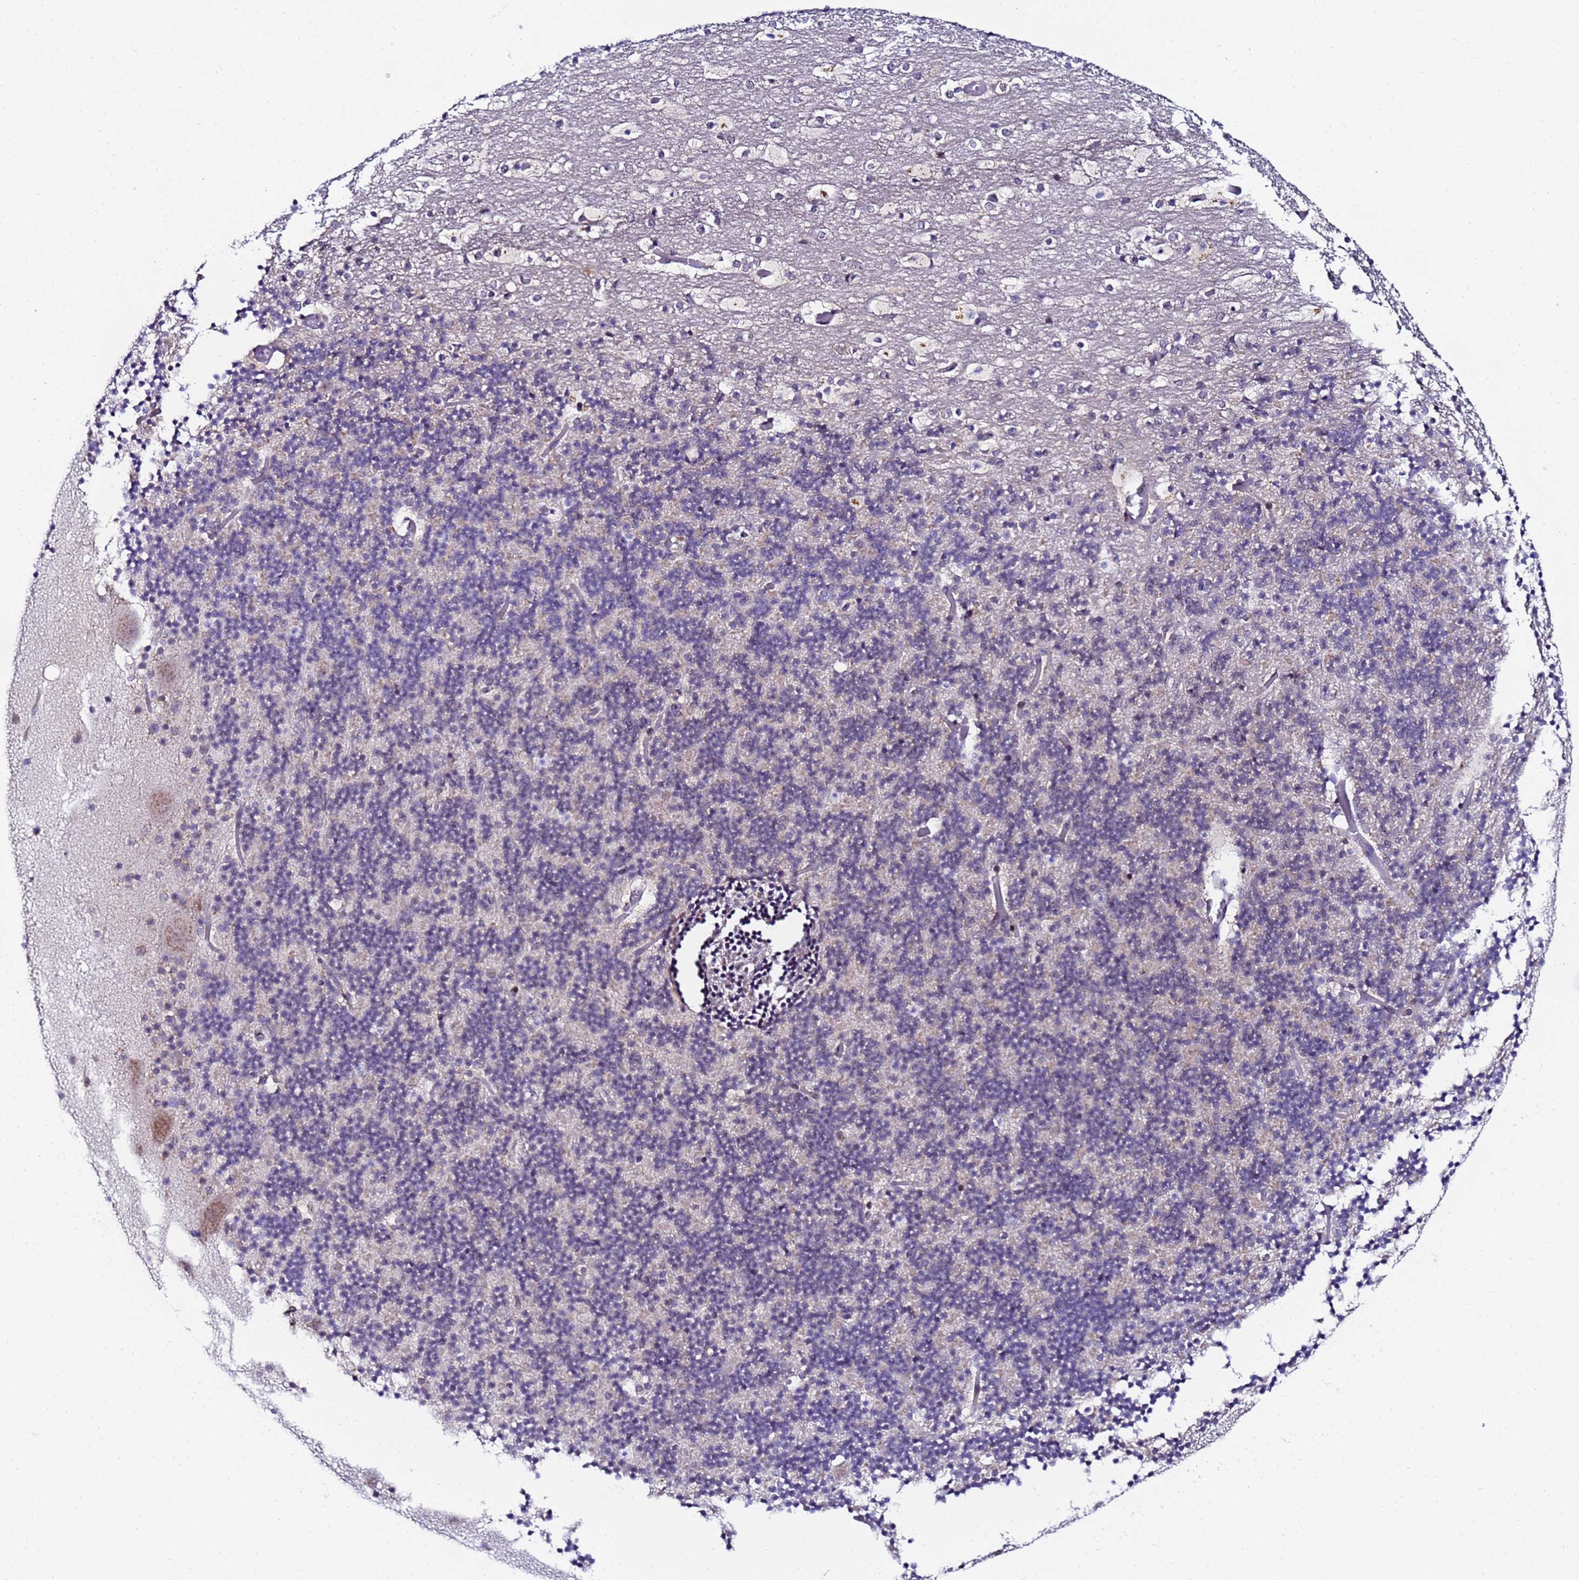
{"staining": {"intensity": "weak", "quantity": "<25%", "location": "cytoplasmic/membranous"}, "tissue": "cerebellum", "cell_type": "Cells in granular layer", "image_type": "normal", "snomed": [{"axis": "morphology", "description": "Normal tissue, NOS"}, {"axis": "topography", "description": "Cerebellum"}], "caption": "IHC histopathology image of benign cerebellum stained for a protein (brown), which displays no expression in cells in granular layer. (Brightfield microscopy of DAB (3,3'-diaminobenzidine) immunohistochemistry (IHC) at high magnification).", "gene": "C19orf47", "patient": {"sex": "male", "age": 57}}